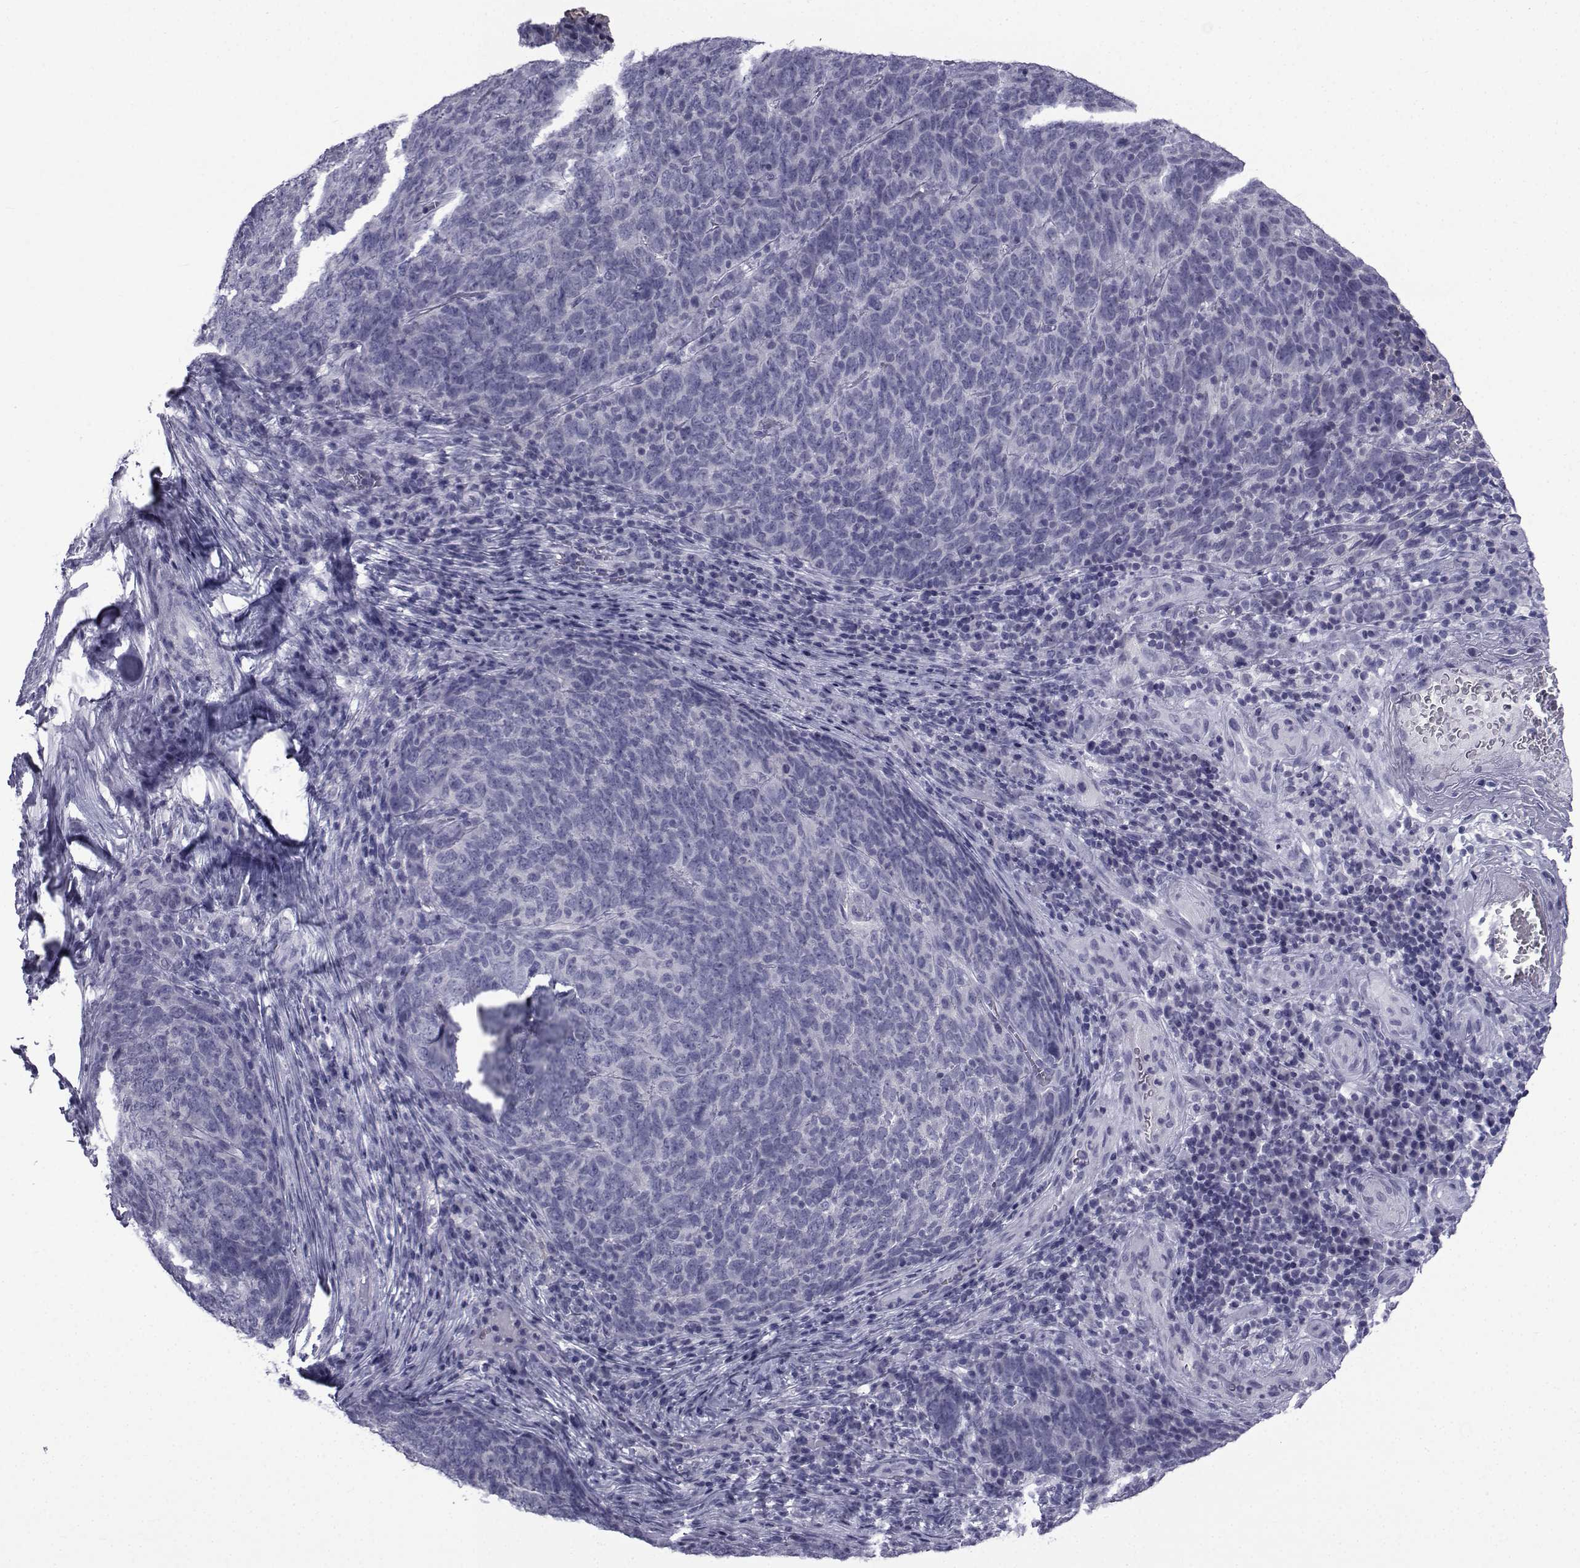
{"staining": {"intensity": "negative", "quantity": "none", "location": "none"}, "tissue": "skin cancer", "cell_type": "Tumor cells", "image_type": "cancer", "snomed": [{"axis": "morphology", "description": "Squamous cell carcinoma, NOS"}, {"axis": "topography", "description": "Skin"}, {"axis": "topography", "description": "Anal"}], "caption": "Human skin cancer stained for a protein using immunohistochemistry demonstrates no staining in tumor cells.", "gene": "PDE6H", "patient": {"sex": "female", "age": 51}}